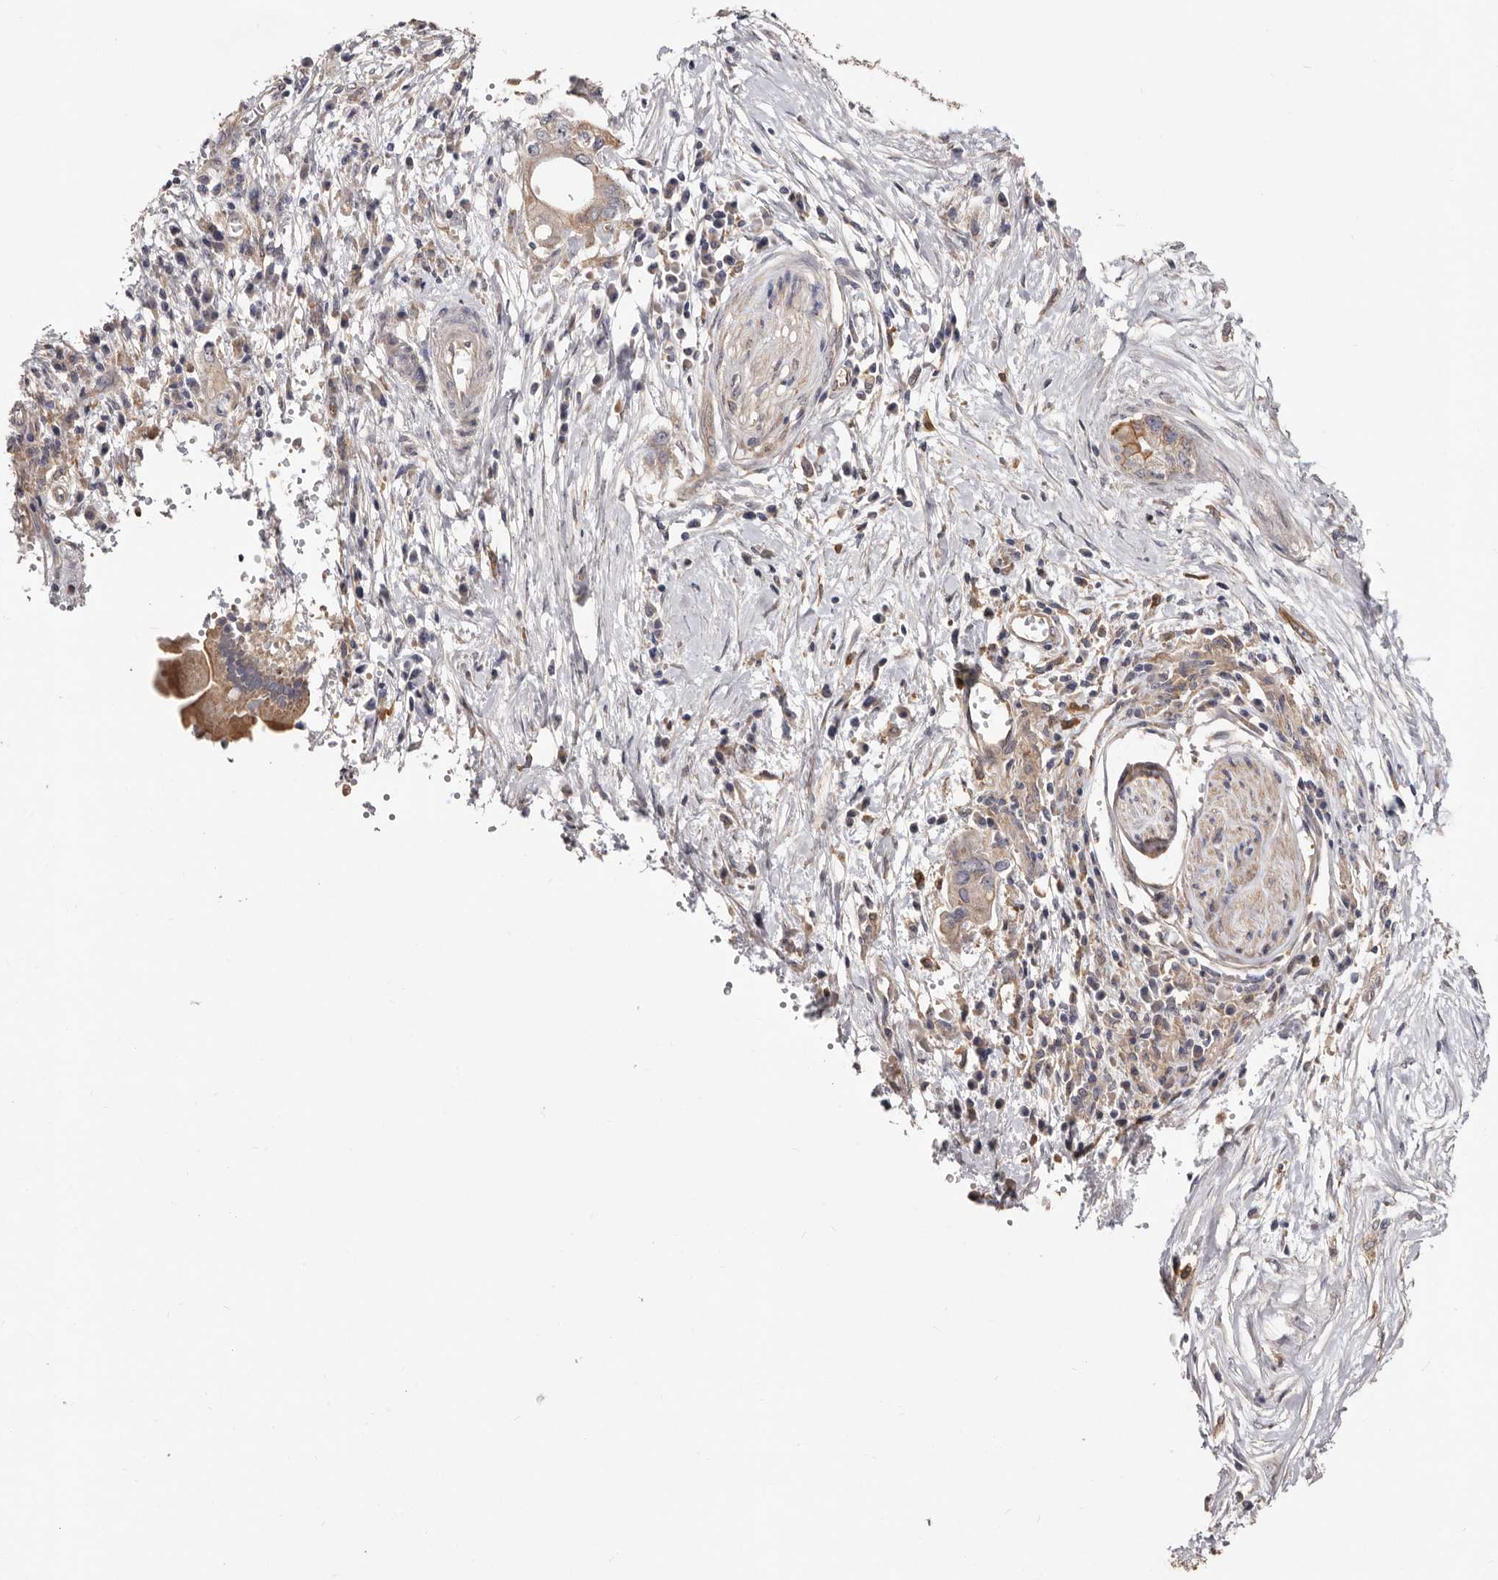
{"staining": {"intensity": "moderate", "quantity": "<25%", "location": "cytoplasmic/membranous"}, "tissue": "pancreatic cancer", "cell_type": "Tumor cells", "image_type": "cancer", "snomed": [{"axis": "morphology", "description": "Adenocarcinoma, NOS"}, {"axis": "topography", "description": "Pancreas"}], "caption": "Pancreatic adenocarcinoma stained for a protein reveals moderate cytoplasmic/membranous positivity in tumor cells.", "gene": "LRRC25", "patient": {"sex": "female", "age": 73}}